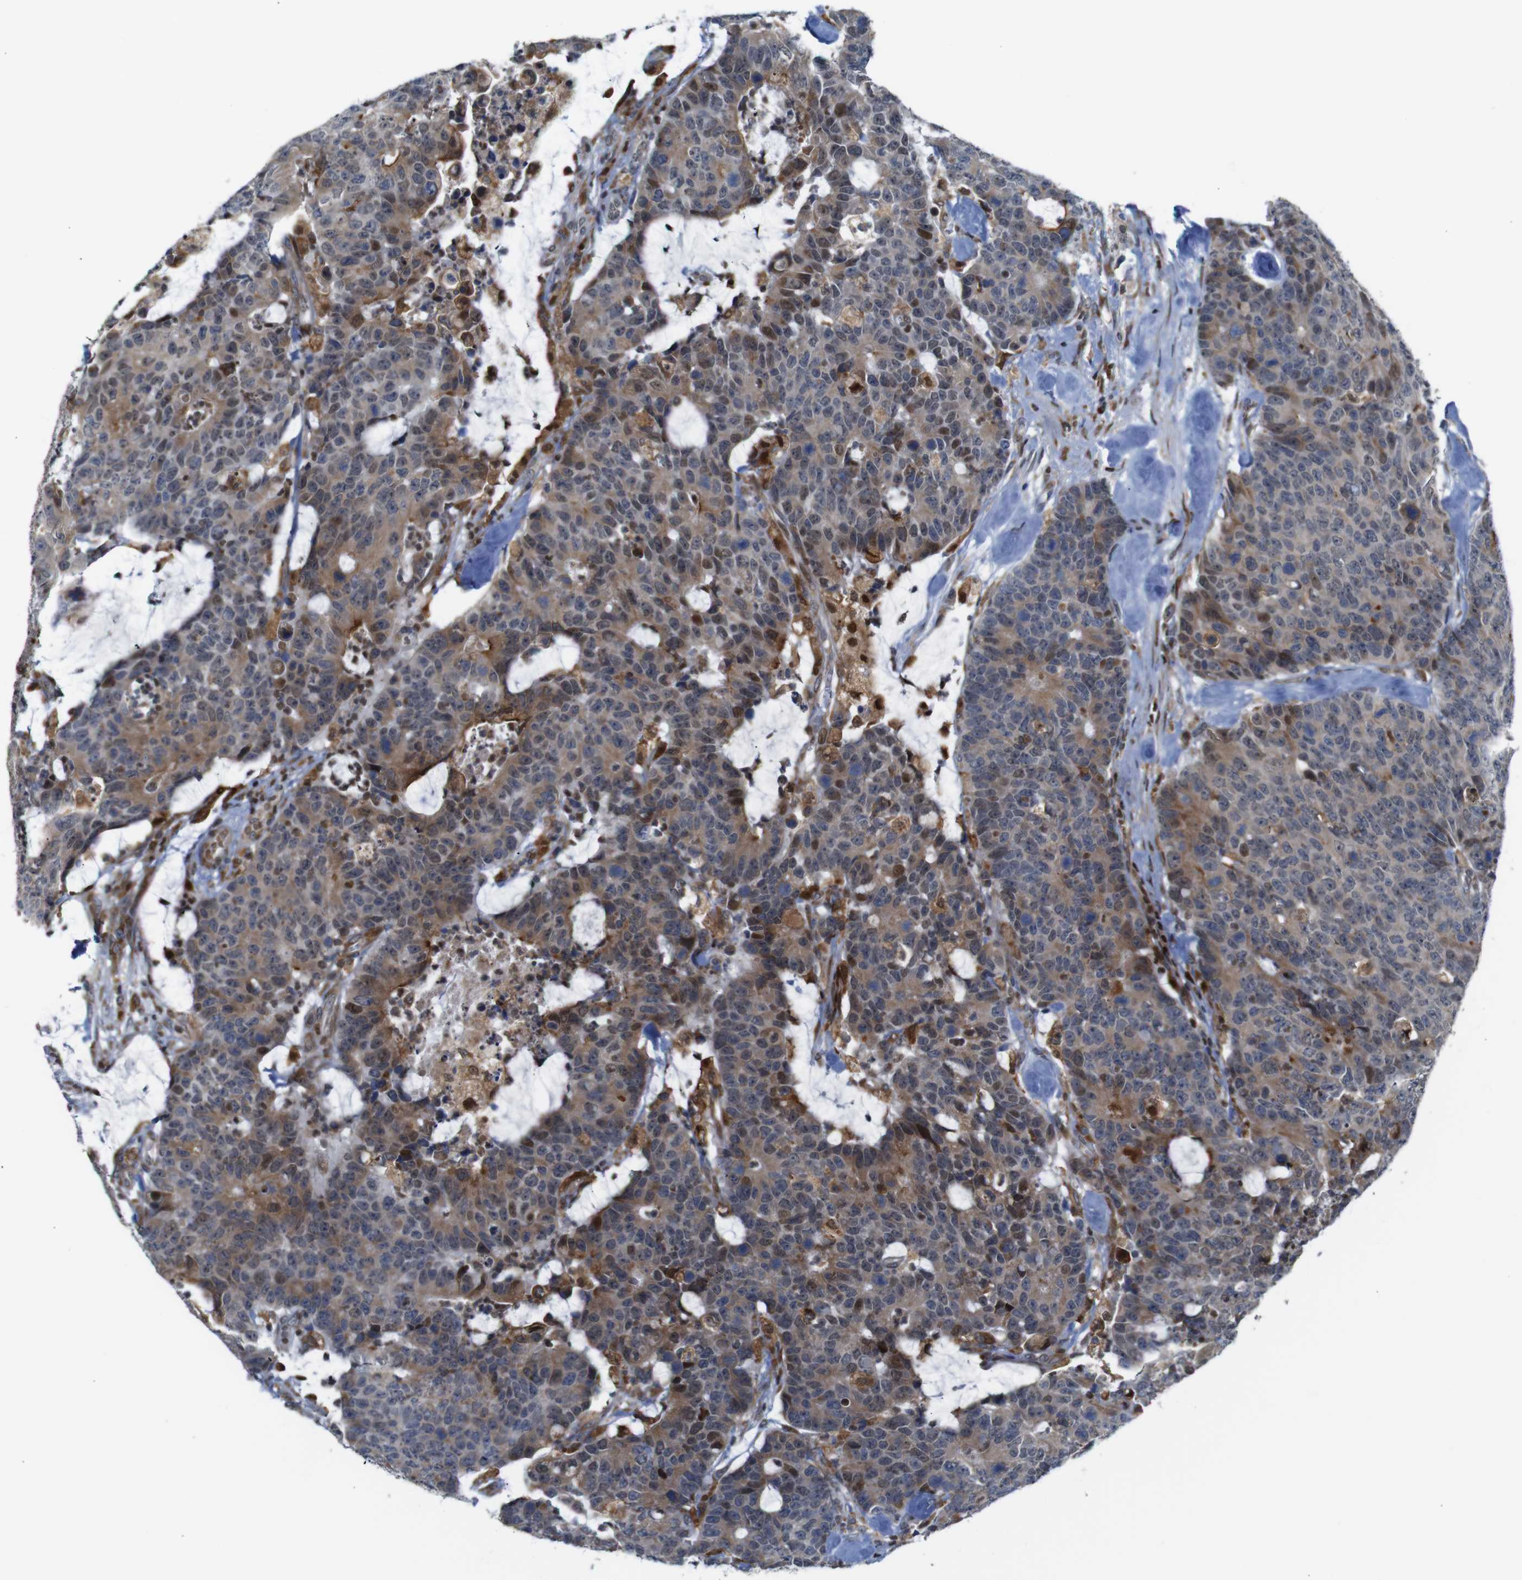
{"staining": {"intensity": "moderate", "quantity": ">75%", "location": "cytoplasmic/membranous"}, "tissue": "colorectal cancer", "cell_type": "Tumor cells", "image_type": "cancer", "snomed": [{"axis": "morphology", "description": "Adenocarcinoma, NOS"}, {"axis": "topography", "description": "Colon"}], "caption": "This is a micrograph of immunohistochemistry (IHC) staining of adenocarcinoma (colorectal), which shows moderate staining in the cytoplasmic/membranous of tumor cells.", "gene": "PTPN1", "patient": {"sex": "female", "age": 86}}